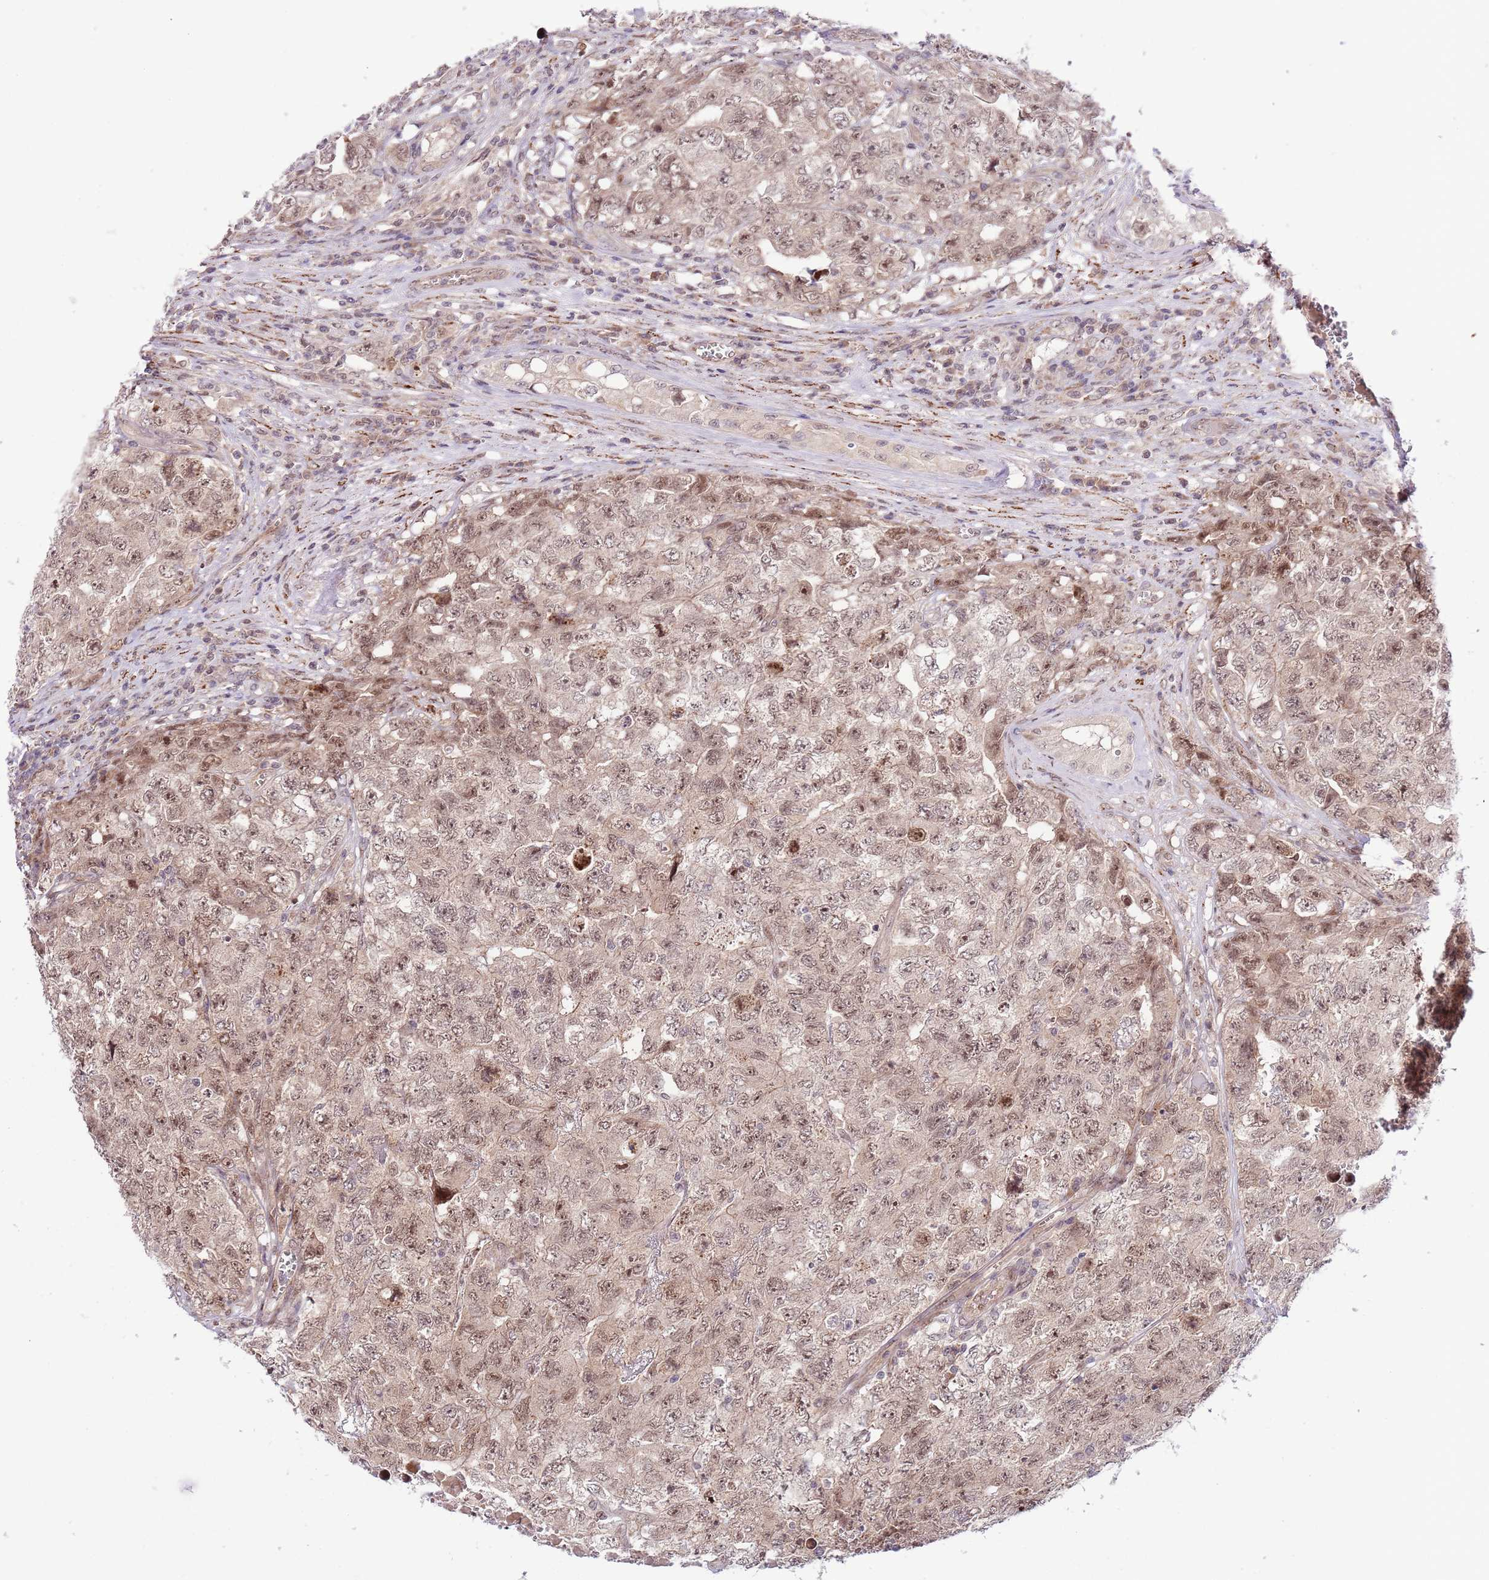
{"staining": {"intensity": "moderate", "quantity": ">75%", "location": "nuclear"}, "tissue": "testis cancer", "cell_type": "Tumor cells", "image_type": "cancer", "snomed": [{"axis": "morphology", "description": "Carcinoma, Embryonal, NOS"}, {"axis": "topography", "description": "Testis"}], "caption": "About >75% of tumor cells in embryonal carcinoma (testis) exhibit moderate nuclear protein staining as visualized by brown immunohistochemical staining.", "gene": "CHD1", "patient": {"sex": "male", "age": 31}}